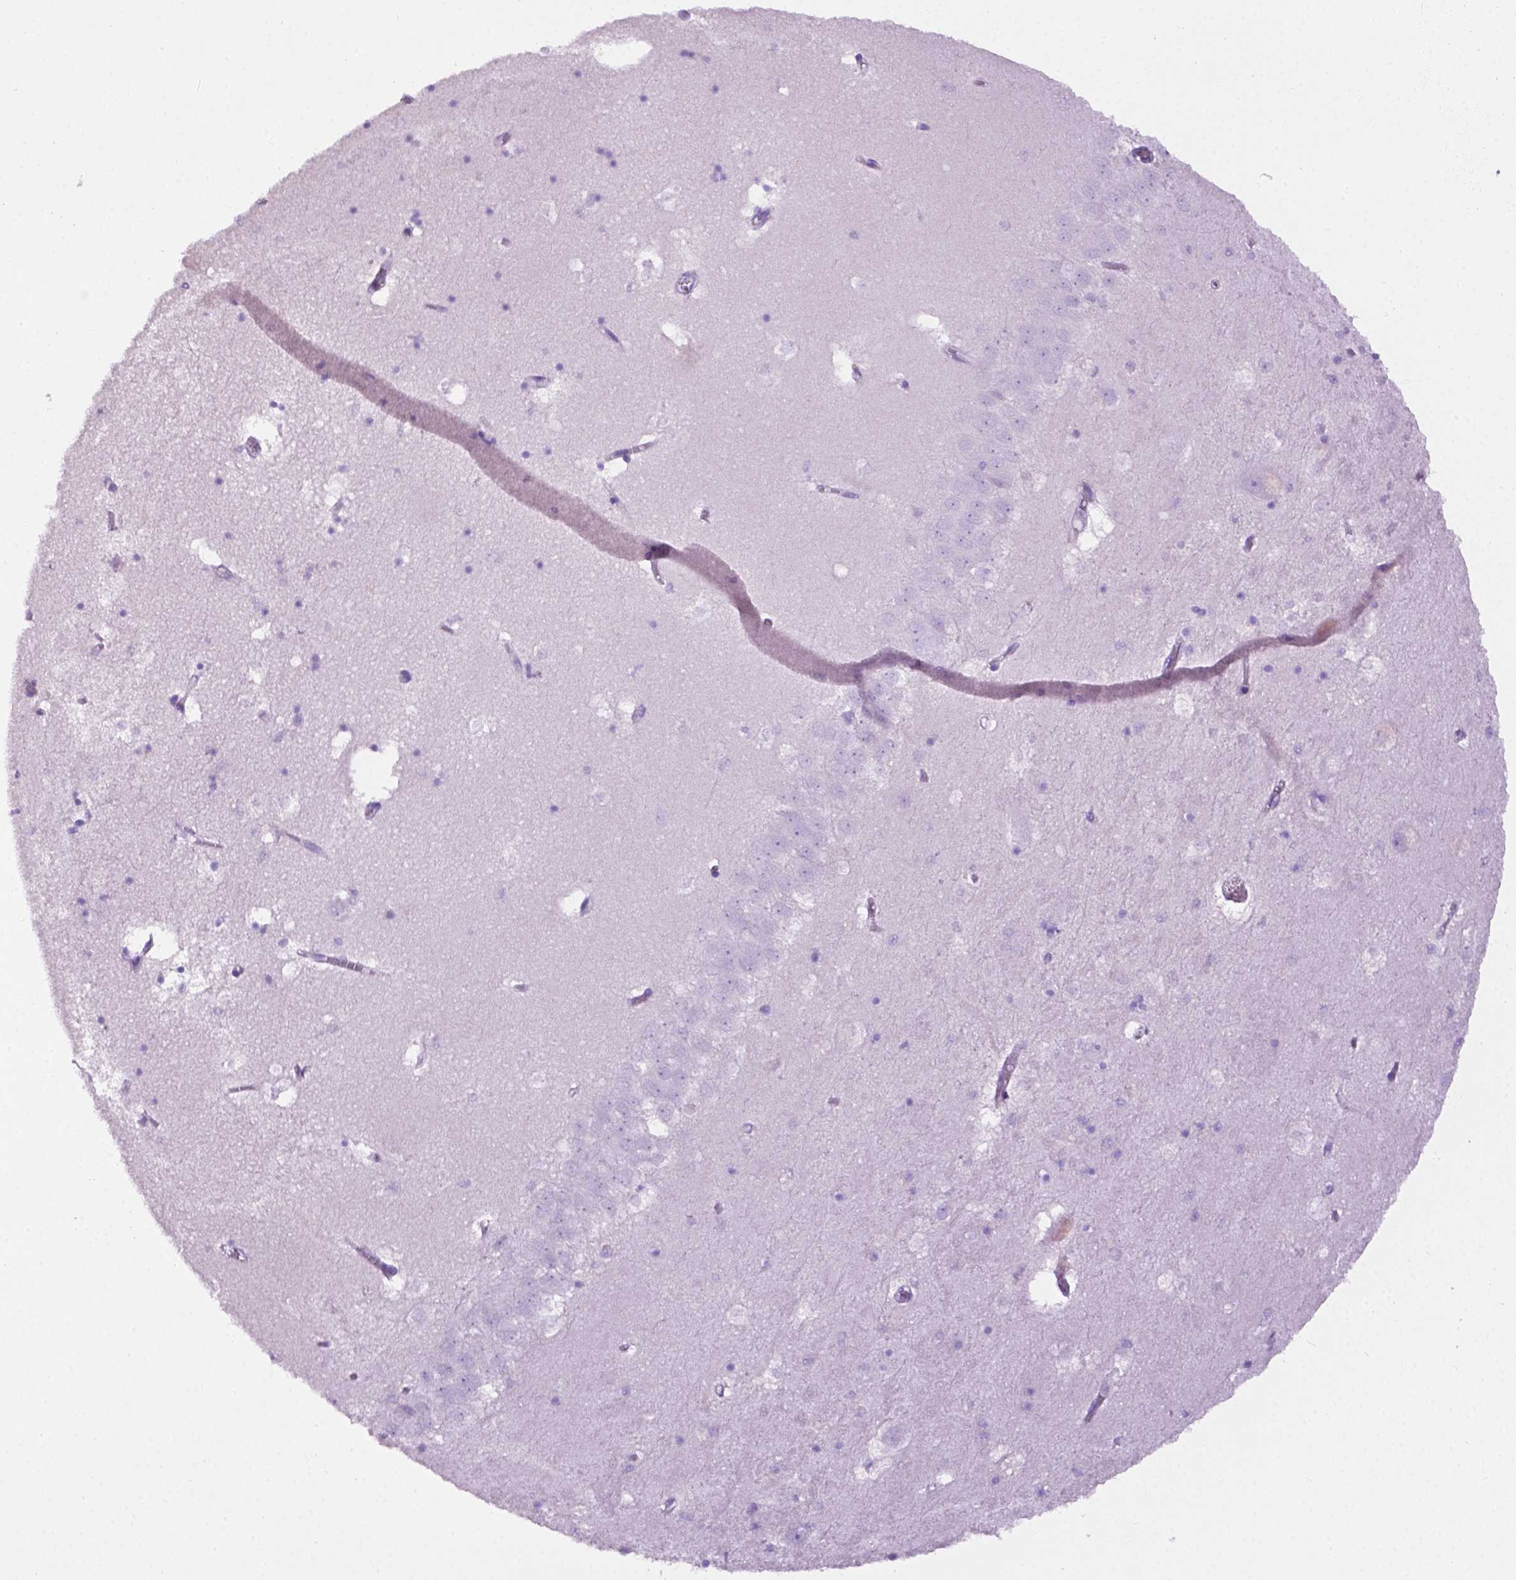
{"staining": {"intensity": "negative", "quantity": "none", "location": "none"}, "tissue": "hippocampus", "cell_type": "Glial cells", "image_type": "normal", "snomed": [{"axis": "morphology", "description": "Normal tissue, NOS"}, {"axis": "topography", "description": "Hippocampus"}], "caption": "High magnification brightfield microscopy of benign hippocampus stained with DAB (3,3'-diaminobenzidine) (brown) and counterstained with hematoxylin (blue): glial cells show no significant expression.", "gene": "LELP1", "patient": {"sex": "male", "age": 58}}